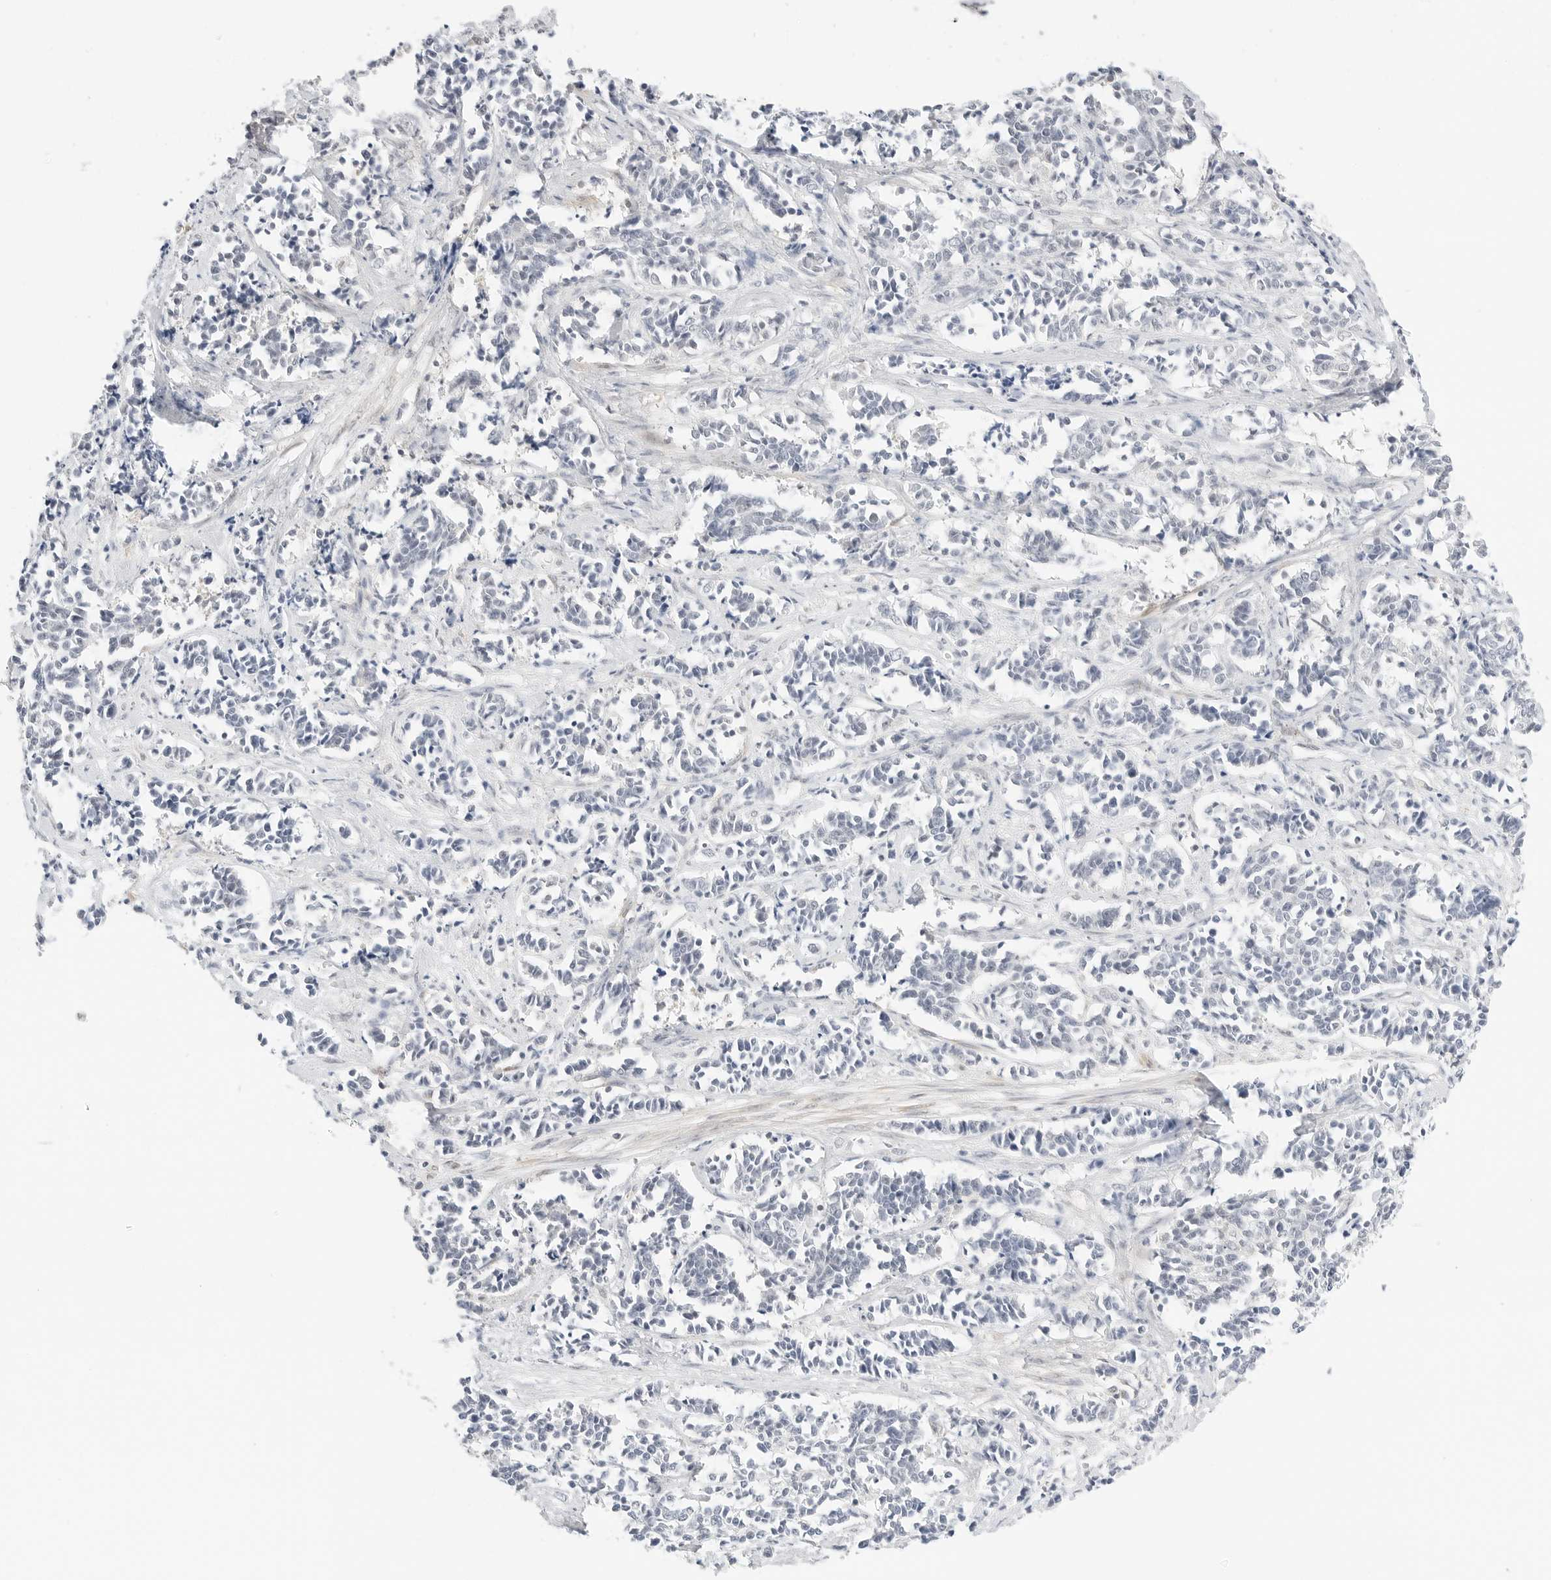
{"staining": {"intensity": "negative", "quantity": "none", "location": "none"}, "tissue": "cervical cancer", "cell_type": "Tumor cells", "image_type": "cancer", "snomed": [{"axis": "morphology", "description": "Normal tissue, NOS"}, {"axis": "morphology", "description": "Squamous cell carcinoma, NOS"}, {"axis": "topography", "description": "Cervix"}], "caption": "An IHC micrograph of squamous cell carcinoma (cervical) is shown. There is no staining in tumor cells of squamous cell carcinoma (cervical).", "gene": "TEKT2", "patient": {"sex": "female", "age": 35}}